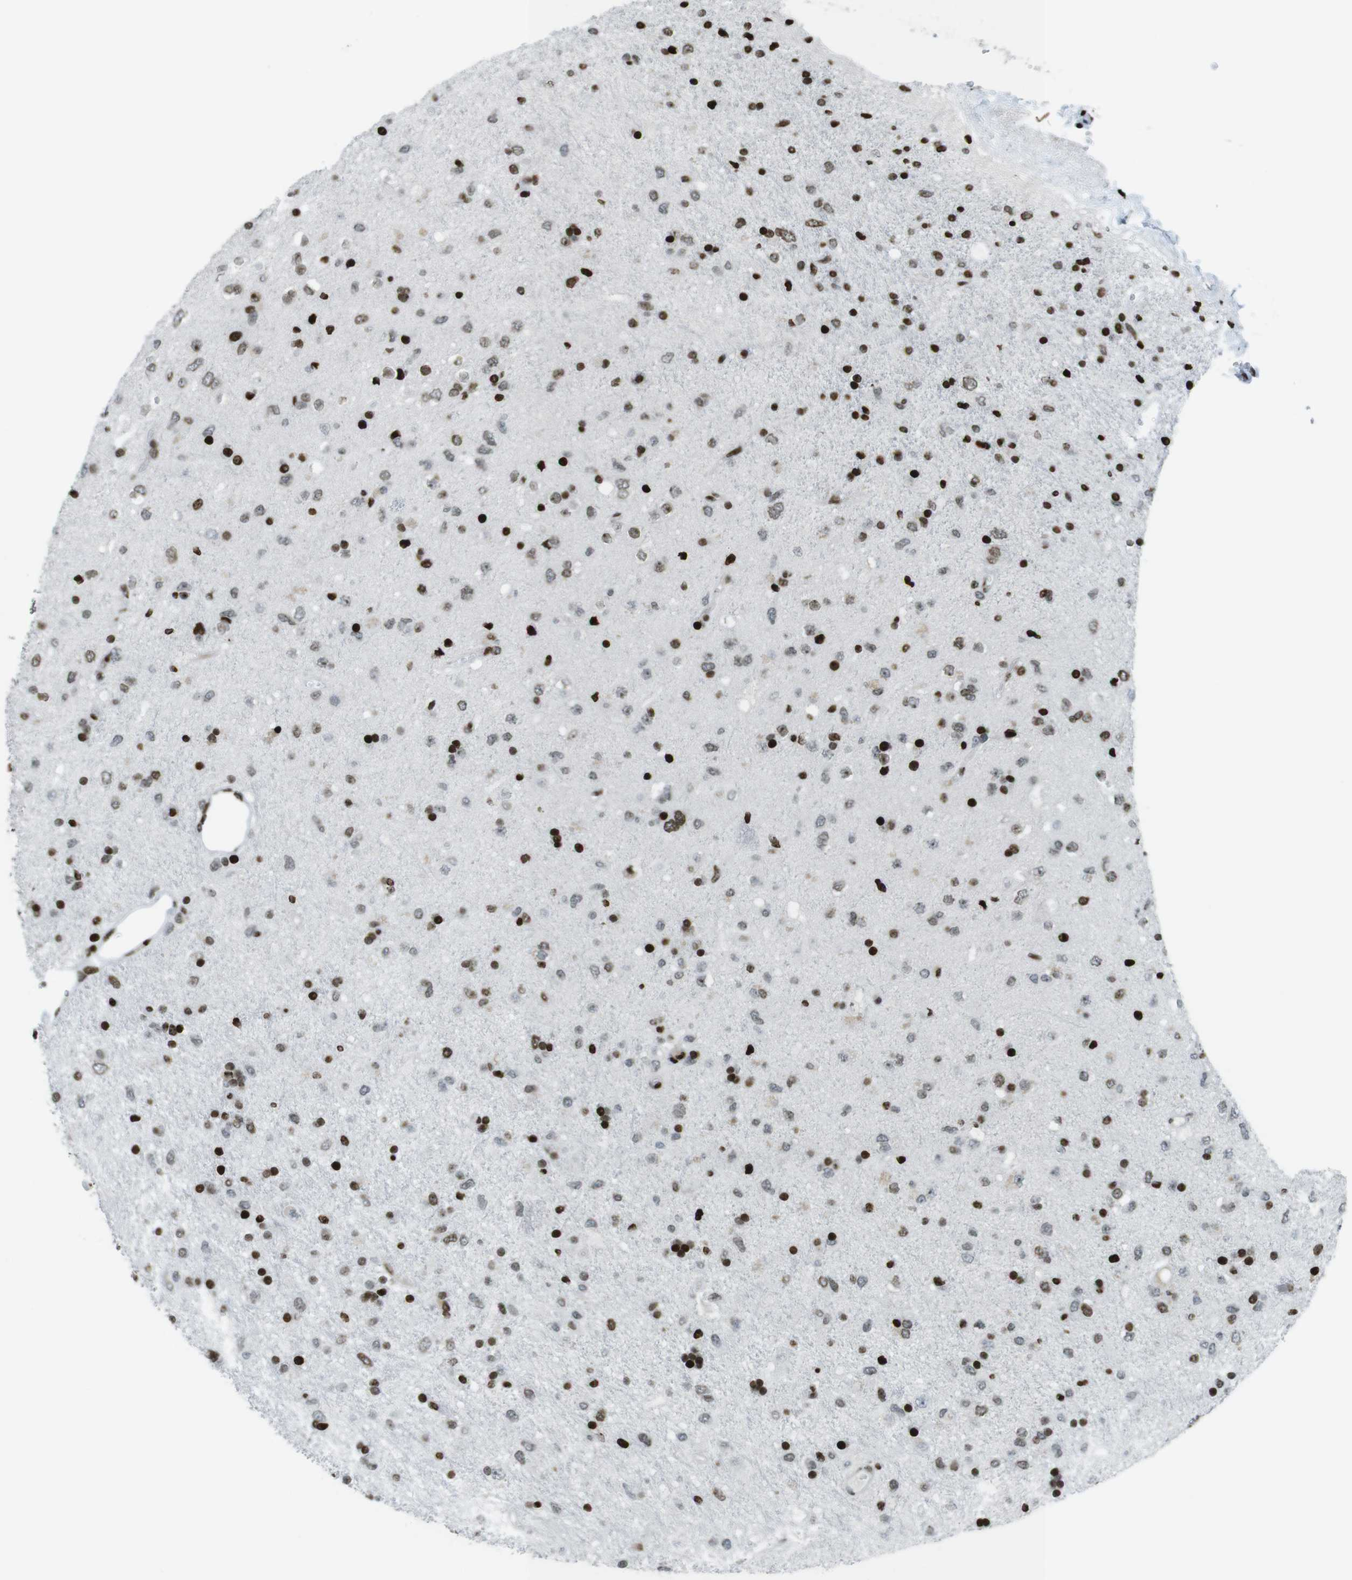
{"staining": {"intensity": "strong", "quantity": "25%-75%", "location": "nuclear"}, "tissue": "glioma", "cell_type": "Tumor cells", "image_type": "cancer", "snomed": [{"axis": "morphology", "description": "Glioma, malignant, Low grade"}, {"axis": "topography", "description": "Brain"}], "caption": "Immunohistochemical staining of human malignant glioma (low-grade) demonstrates high levels of strong nuclear staining in about 25%-75% of tumor cells. Immunohistochemistry (ihc) stains the protein in brown and the nuclei are stained blue.", "gene": "H2AC8", "patient": {"sex": "male", "age": 77}}